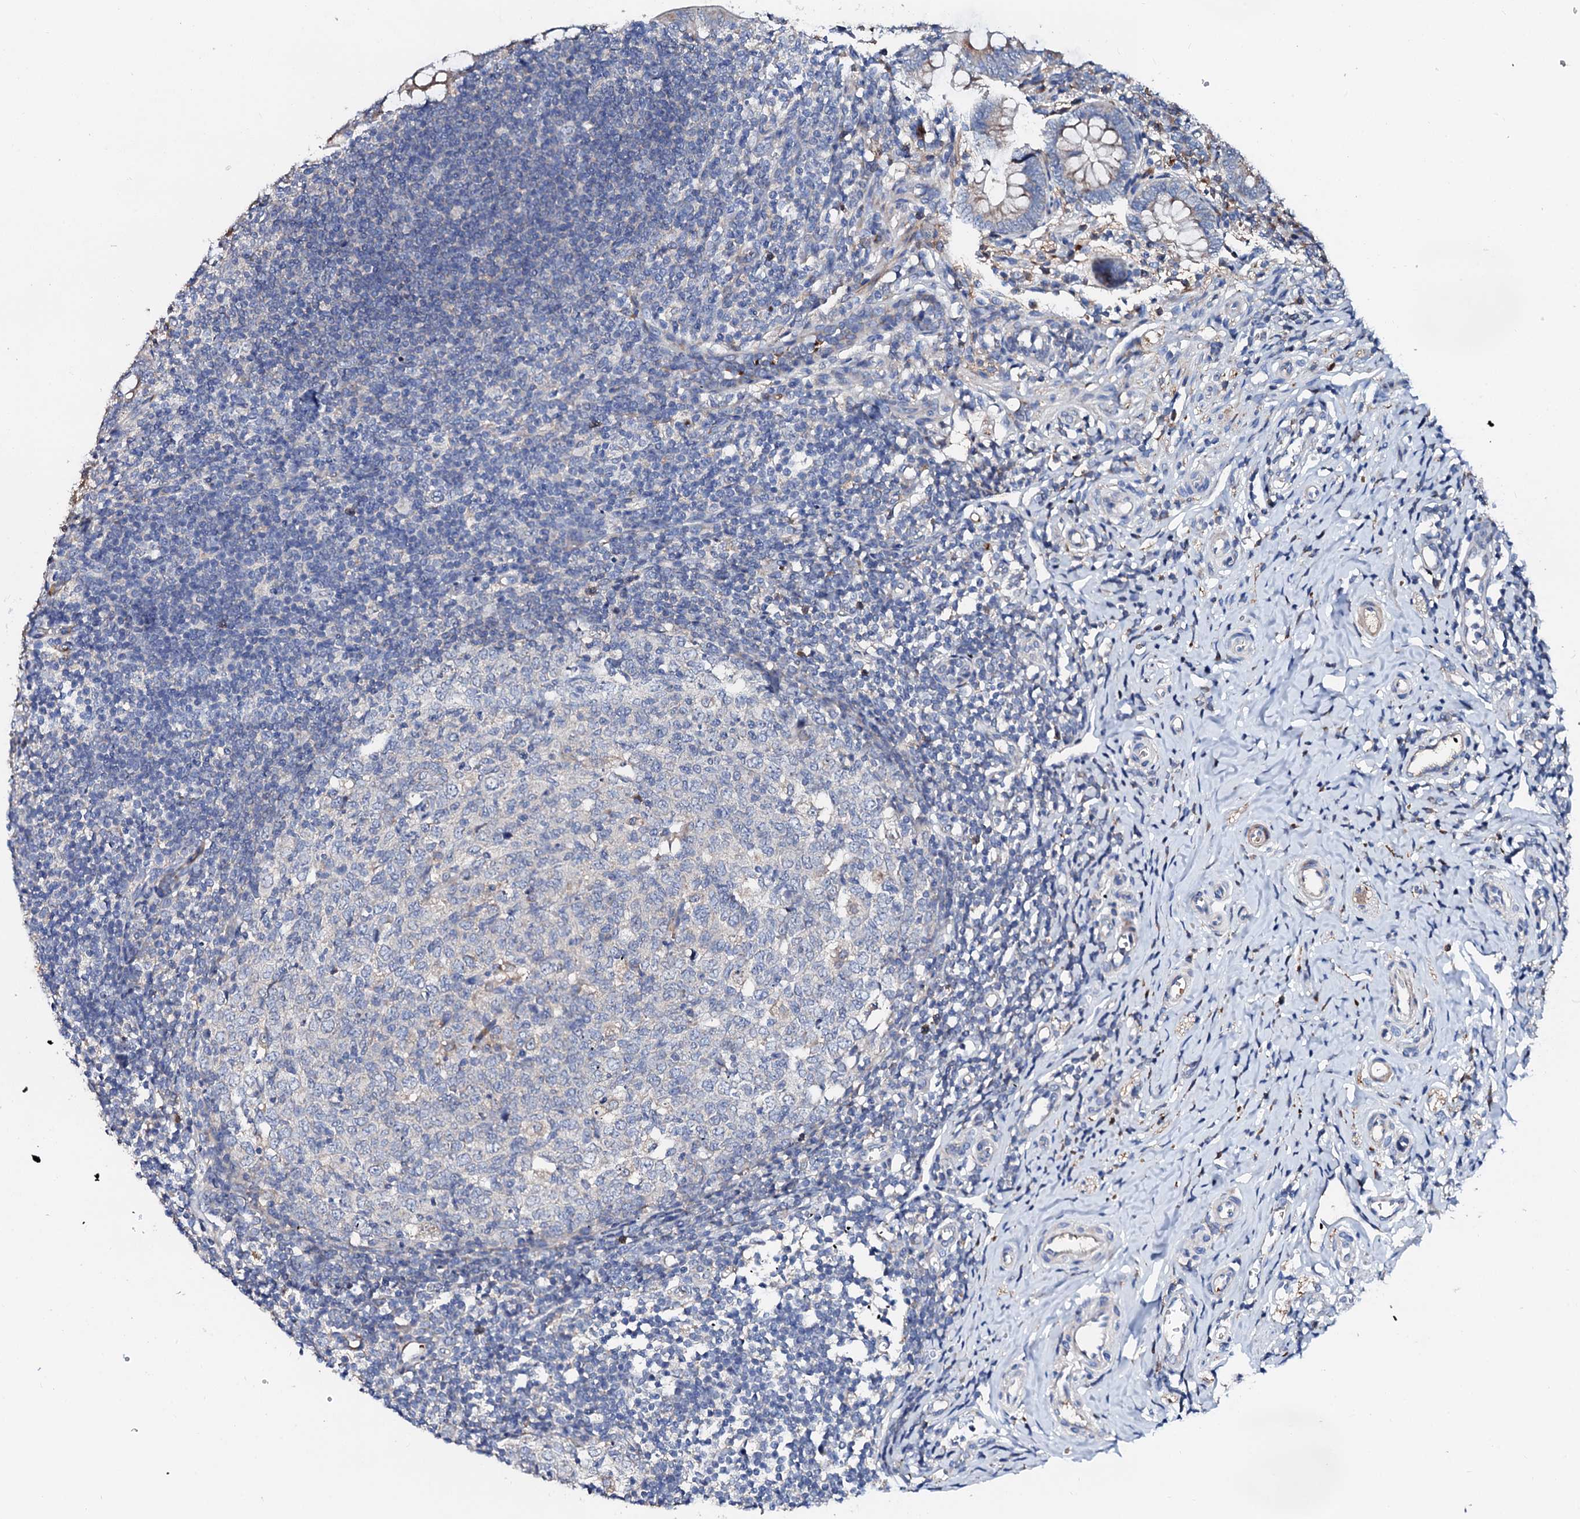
{"staining": {"intensity": "moderate", "quantity": "<25%", "location": "cytoplasmic/membranous"}, "tissue": "appendix", "cell_type": "Glandular cells", "image_type": "normal", "snomed": [{"axis": "morphology", "description": "Normal tissue, NOS"}, {"axis": "topography", "description": "Appendix"}], "caption": "Immunohistochemical staining of benign human appendix exhibits low levels of moderate cytoplasmic/membranous staining in approximately <25% of glandular cells. Using DAB (3,3'-diaminobenzidine) (brown) and hematoxylin (blue) stains, captured at high magnification using brightfield microscopy.", "gene": "SLC10A7", "patient": {"sex": "male", "age": 14}}